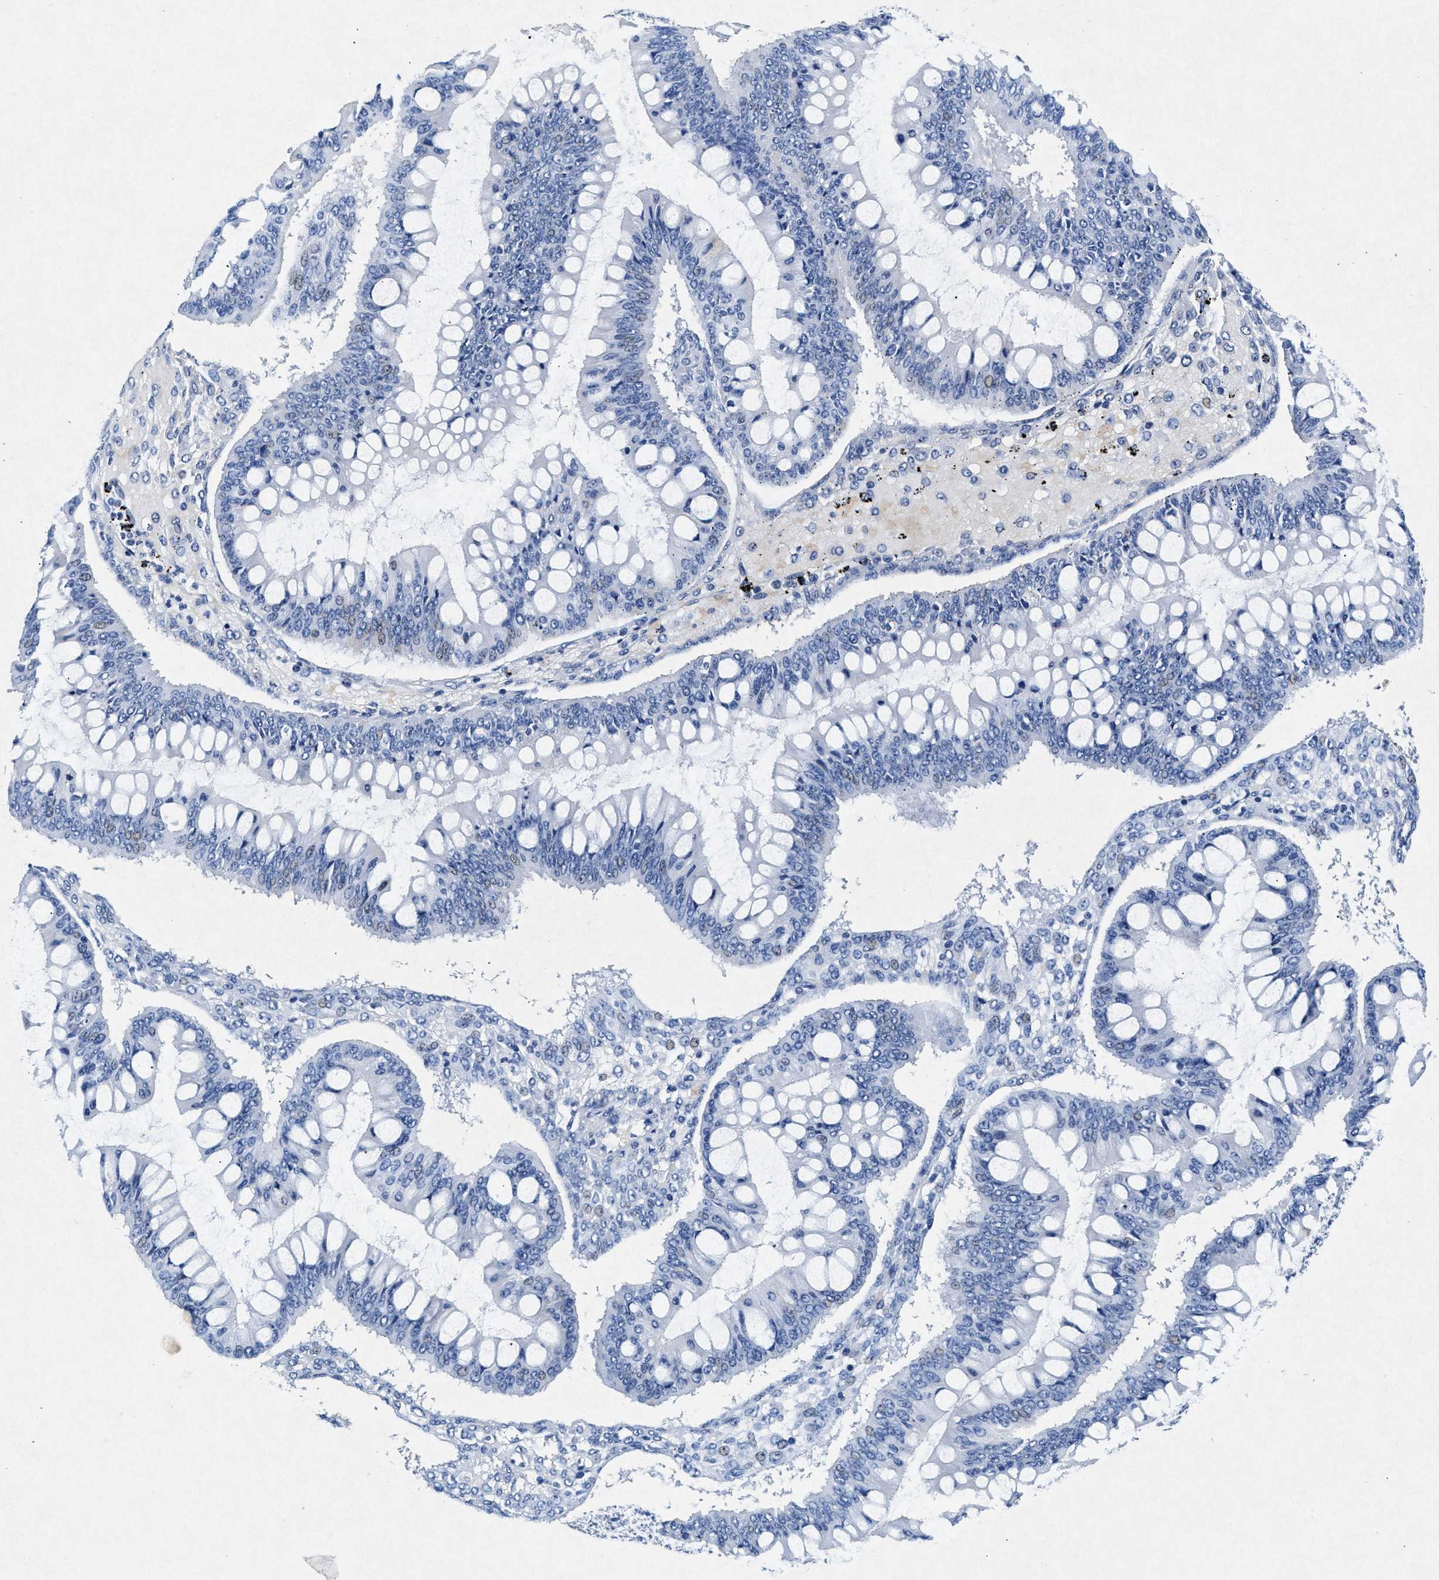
{"staining": {"intensity": "weak", "quantity": "<25%", "location": "nuclear"}, "tissue": "ovarian cancer", "cell_type": "Tumor cells", "image_type": "cancer", "snomed": [{"axis": "morphology", "description": "Cystadenocarcinoma, mucinous, NOS"}, {"axis": "topography", "description": "Ovary"}], "caption": "The photomicrograph displays no significant expression in tumor cells of ovarian cancer. The staining was performed using DAB (3,3'-diaminobenzidine) to visualize the protein expression in brown, while the nuclei were stained in blue with hematoxylin (Magnification: 20x).", "gene": "MAP6", "patient": {"sex": "female", "age": 73}}